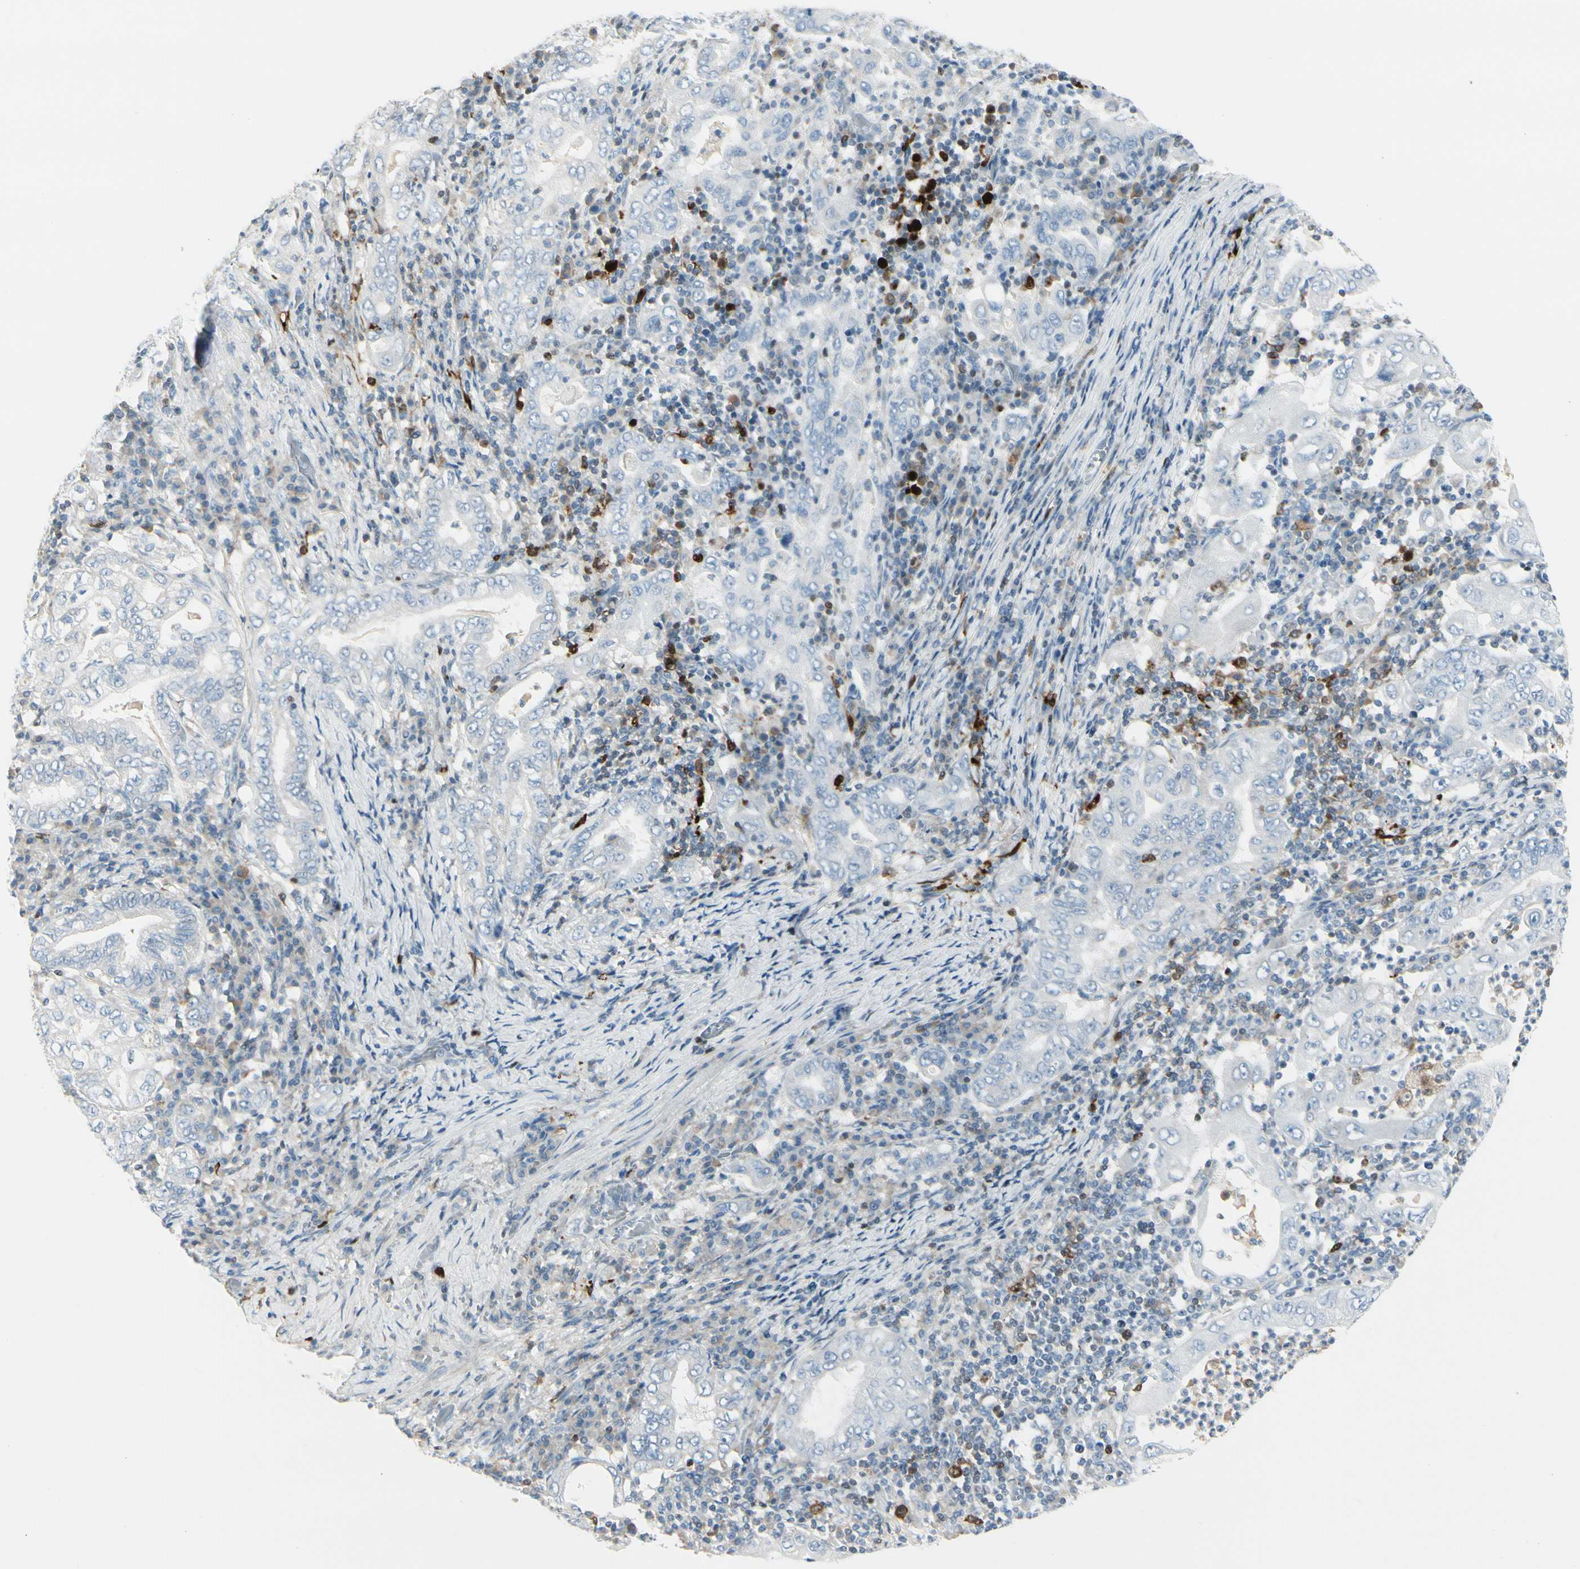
{"staining": {"intensity": "negative", "quantity": "none", "location": "none"}, "tissue": "stomach cancer", "cell_type": "Tumor cells", "image_type": "cancer", "snomed": [{"axis": "morphology", "description": "Normal tissue, NOS"}, {"axis": "morphology", "description": "Adenocarcinoma, NOS"}, {"axis": "topography", "description": "Esophagus"}, {"axis": "topography", "description": "Stomach, upper"}, {"axis": "topography", "description": "Peripheral nerve tissue"}], "caption": "This image is of stomach cancer stained with IHC to label a protein in brown with the nuclei are counter-stained blue. There is no staining in tumor cells. The staining is performed using DAB (3,3'-diaminobenzidine) brown chromogen with nuclei counter-stained in using hematoxylin.", "gene": "TRAF1", "patient": {"sex": "male", "age": 62}}